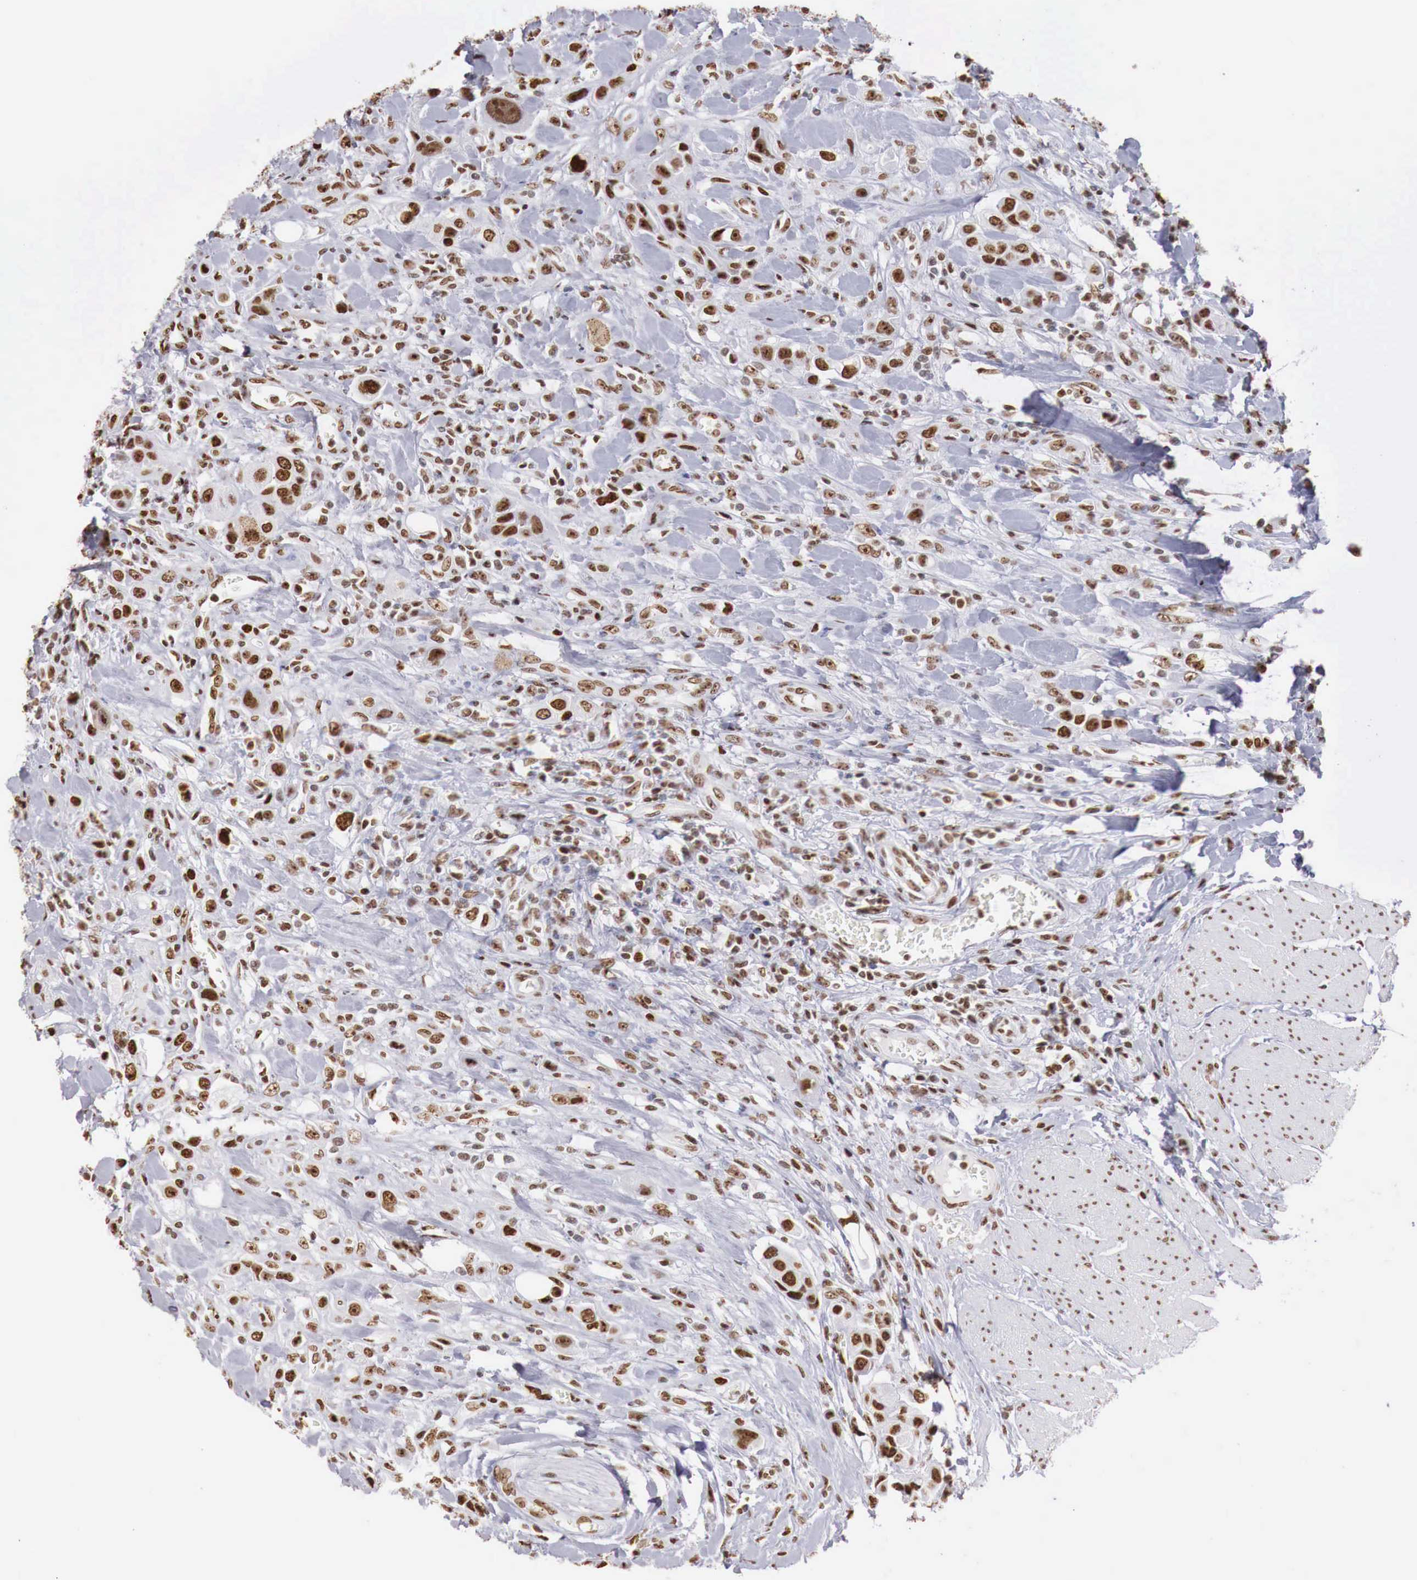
{"staining": {"intensity": "strong", "quantity": ">75%", "location": "nuclear"}, "tissue": "urothelial cancer", "cell_type": "Tumor cells", "image_type": "cancer", "snomed": [{"axis": "morphology", "description": "Urothelial carcinoma, High grade"}, {"axis": "topography", "description": "Urinary bladder"}], "caption": "Strong nuclear protein staining is identified in approximately >75% of tumor cells in urothelial cancer. The protein of interest is stained brown, and the nuclei are stained in blue (DAB (3,3'-diaminobenzidine) IHC with brightfield microscopy, high magnification).", "gene": "DKC1", "patient": {"sex": "male", "age": 50}}